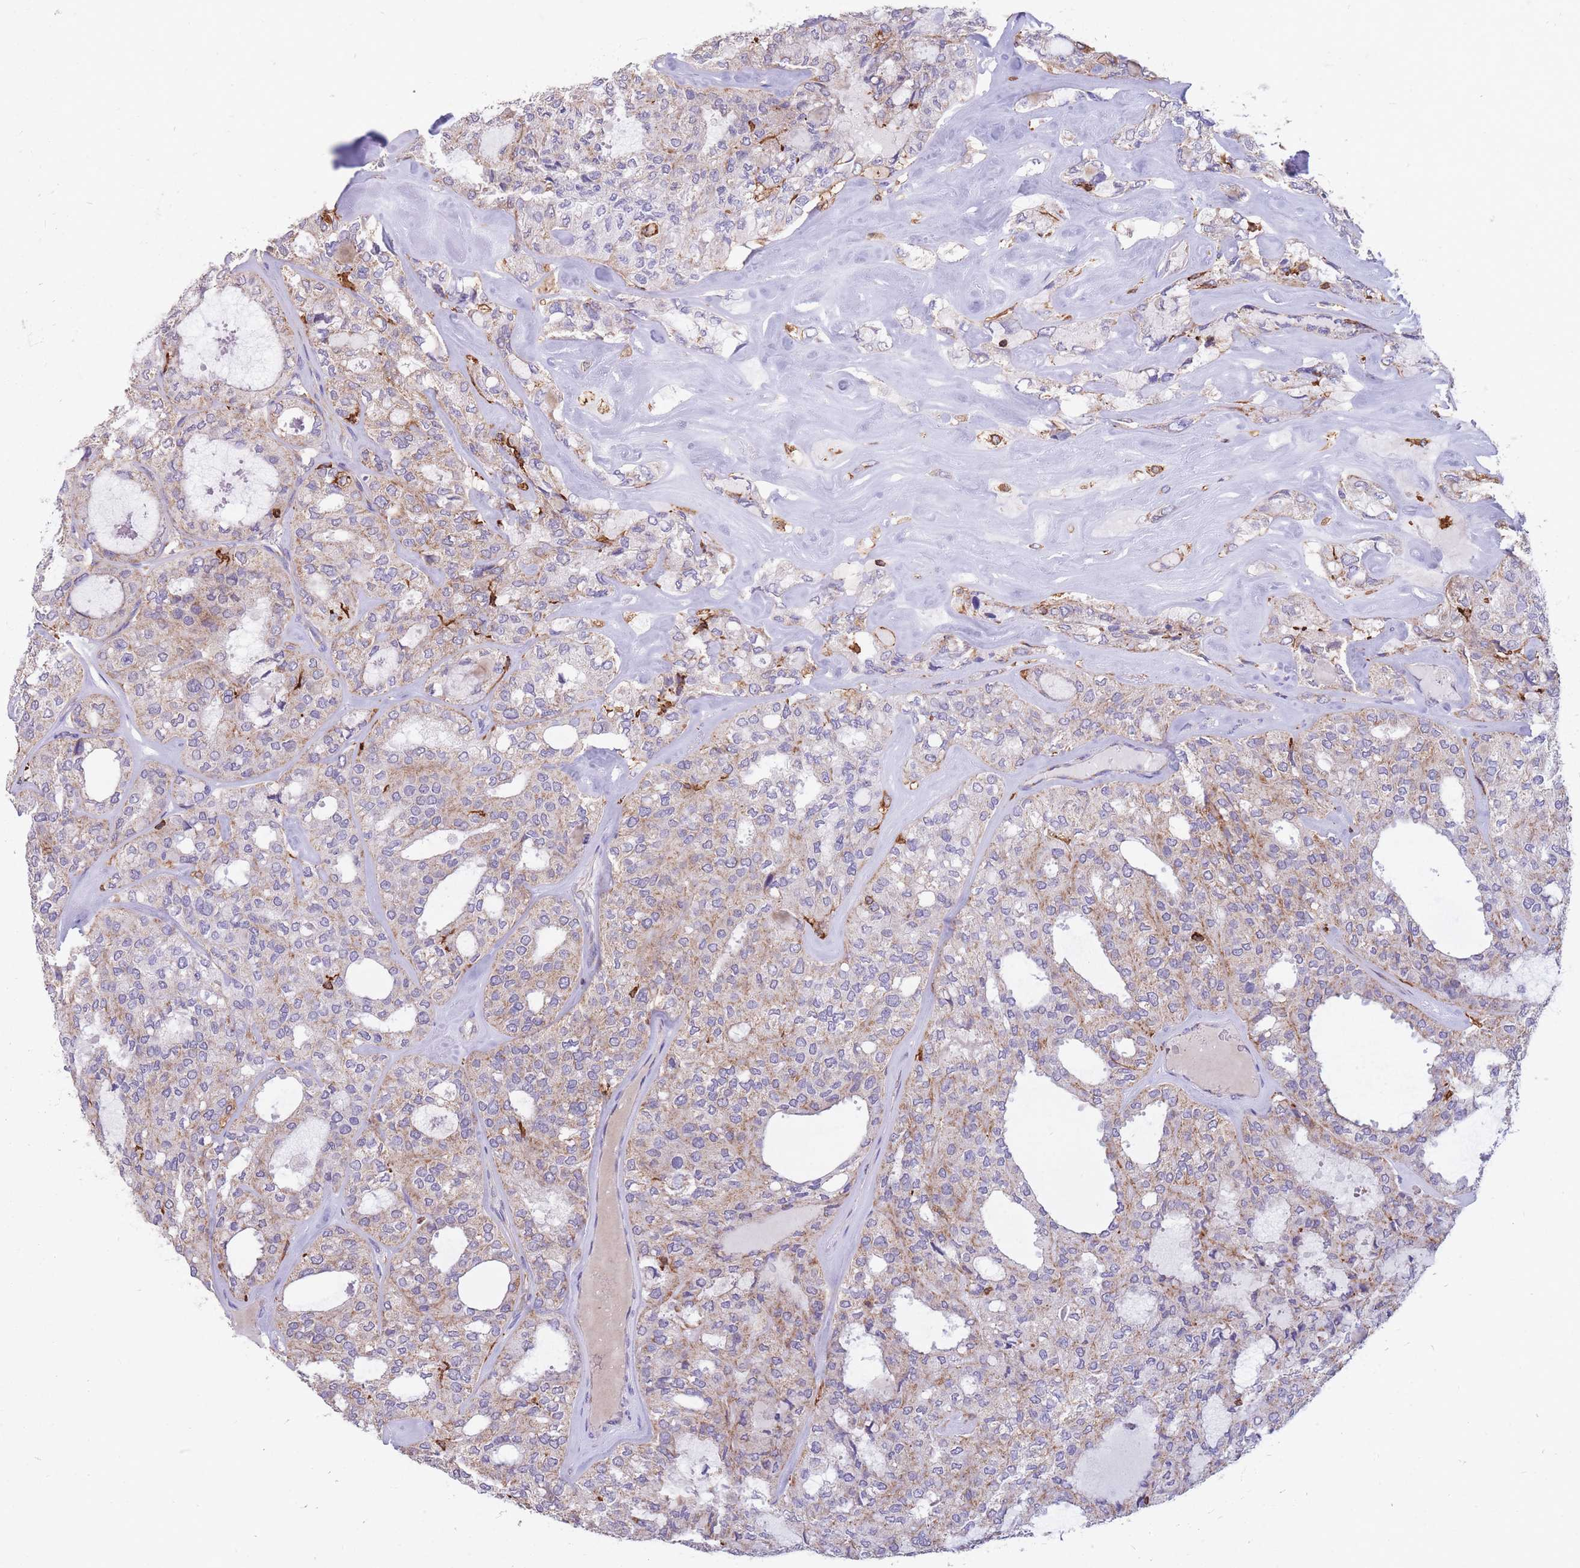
{"staining": {"intensity": "weak", "quantity": "25%-75%", "location": "cytoplasmic/membranous"}, "tissue": "thyroid cancer", "cell_type": "Tumor cells", "image_type": "cancer", "snomed": [{"axis": "morphology", "description": "Follicular adenoma carcinoma, NOS"}, {"axis": "topography", "description": "Thyroid gland"}], "caption": "Immunohistochemical staining of thyroid follicular adenoma carcinoma shows weak cytoplasmic/membranous protein staining in about 25%-75% of tumor cells.", "gene": "MRPL54", "patient": {"sex": "male", "age": 75}}